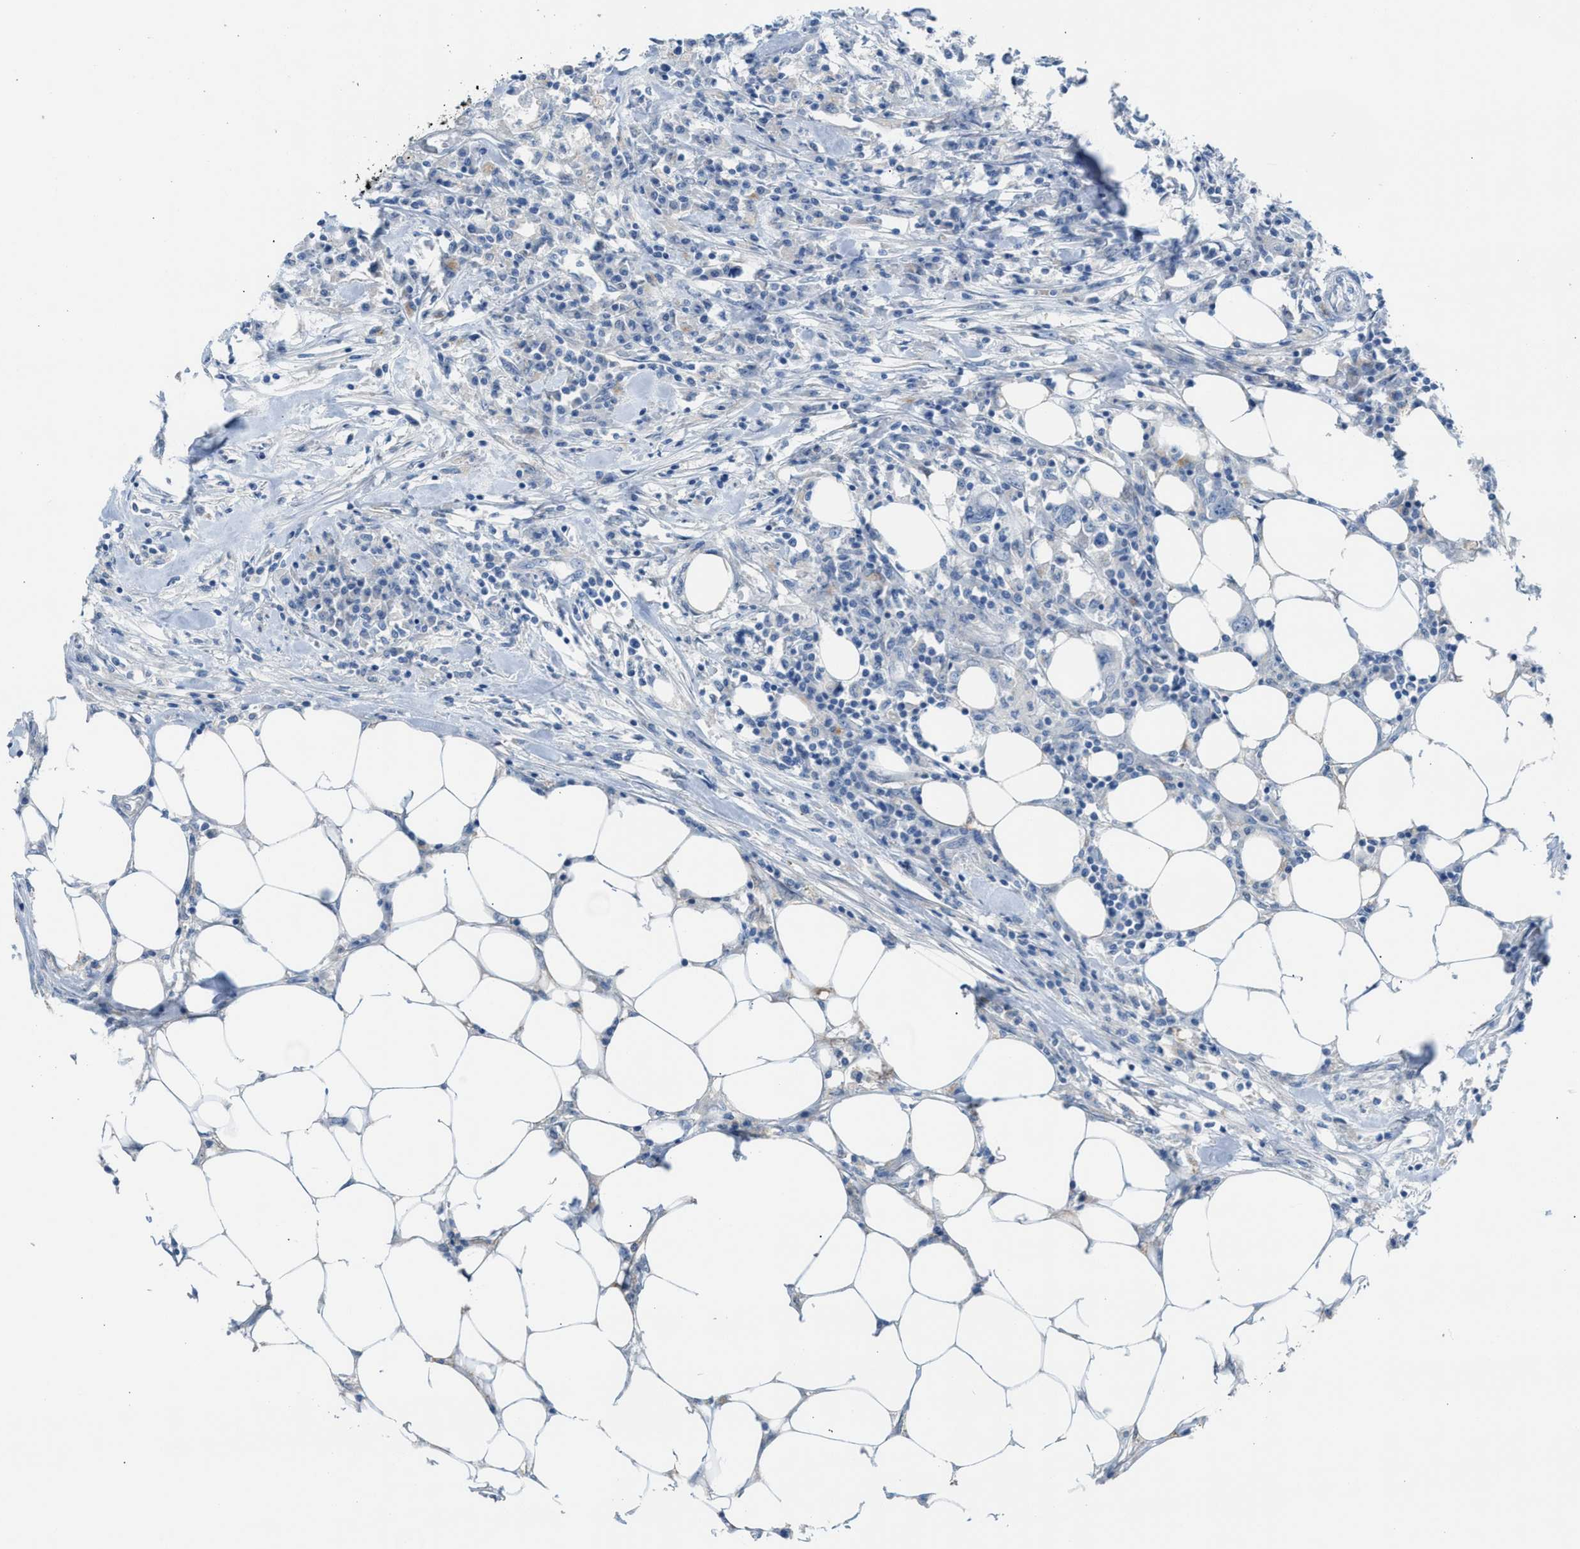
{"staining": {"intensity": "negative", "quantity": "none", "location": "none"}, "tissue": "colorectal cancer", "cell_type": "Tumor cells", "image_type": "cancer", "snomed": [{"axis": "morphology", "description": "Adenocarcinoma, NOS"}, {"axis": "topography", "description": "Colon"}], "caption": "Colorectal adenocarcinoma stained for a protein using immunohistochemistry displays no positivity tumor cells.", "gene": "ASPA", "patient": {"sex": "male", "age": 71}}